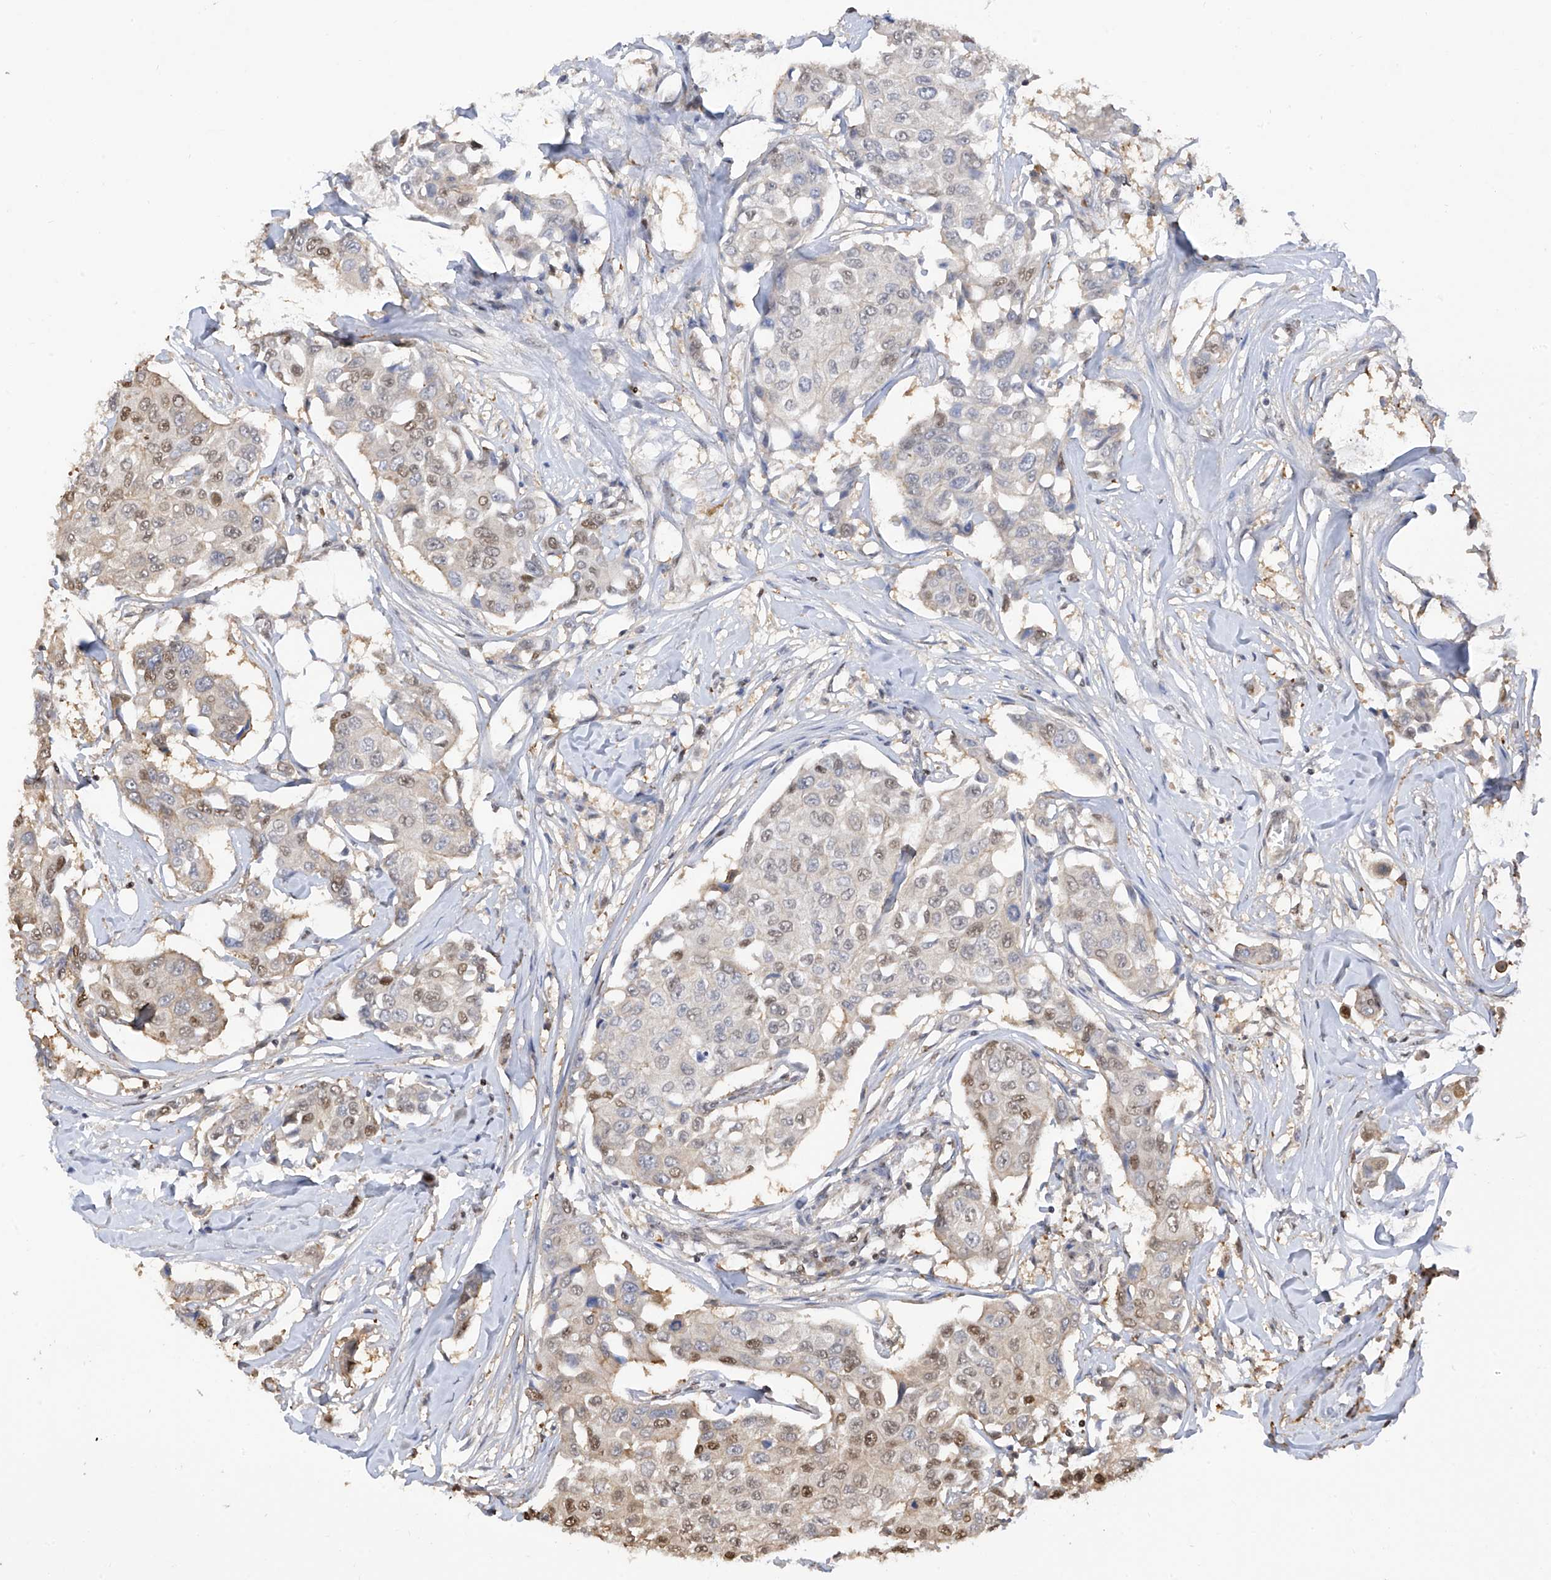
{"staining": {"intensity": "weak", "quantity": "<25%", "location": "nuclear"}, "tissue": "breast cancer", "cell_type": "Tumor cells", "image_type": "cancer", "snomed": [{"axis": "morphology", "description": "Duct carcinoma"}, {"axis": "topography", "description": "Breast"}], "caption": "IHC photomicrograph of infiltrating ductal carcinoma (breast) stained for a protein (brown), which shows no staining in tumor cells.", "gene": "PMM1", "patient": {"sex": "female", "age": 80}}